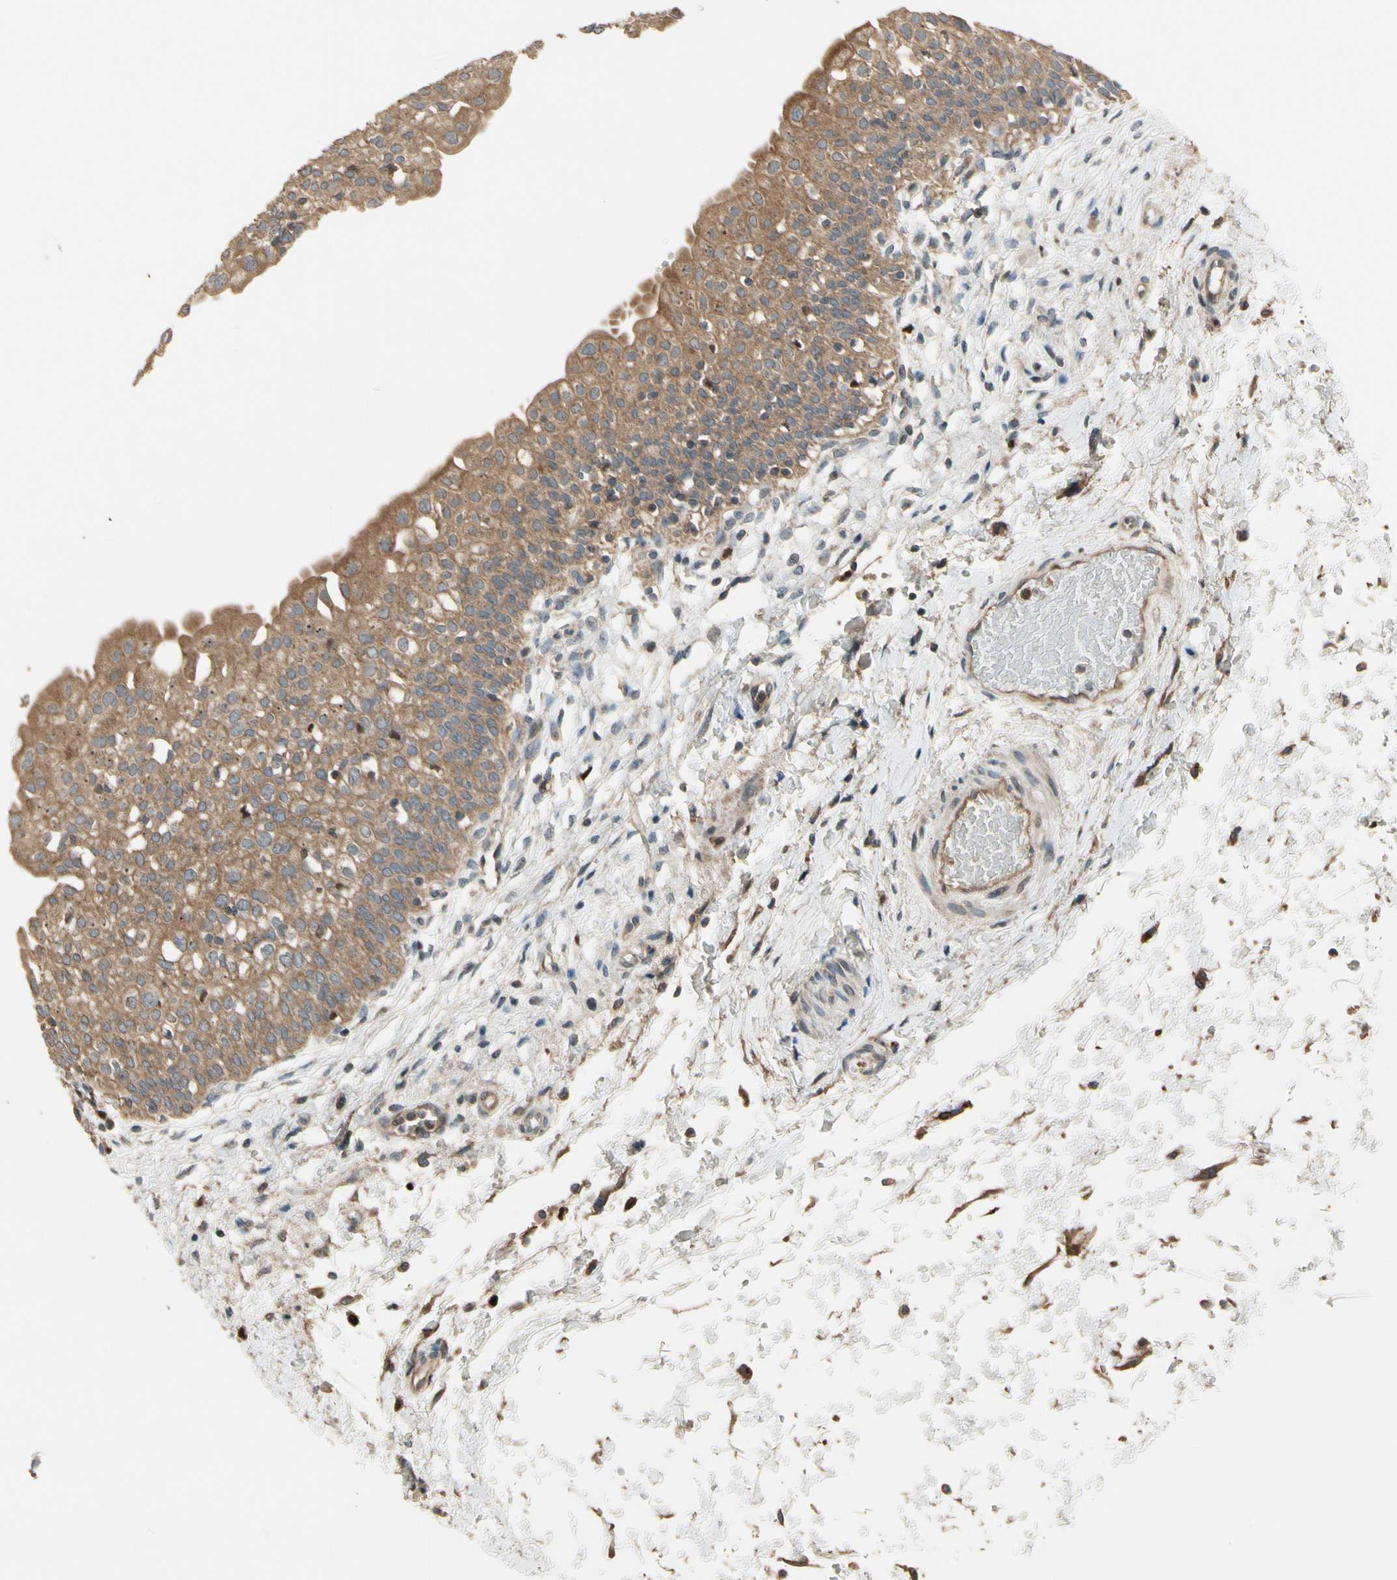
{"staining": {"intensity": "moderate", "quantity": ">75%", "location": "cytoplasmic/membranous"}, "tissue": "urinary bladder", "cell_type": "Urothelial cells", "image_type": "normal", "snomed": [{"axis": "morphology", "description": "Normal tissue, NOS"}, {"axis": "topography", "description": "Urinary bladder"}], "caption": "This is a photomicrograph of IHC staining of normal urinary bladder, which shows moderate positivity in the cytoplasmic/membranous of urothelial cells.", "gene": "CGREF1", "patient": {"sex": "male", "age": 55}}